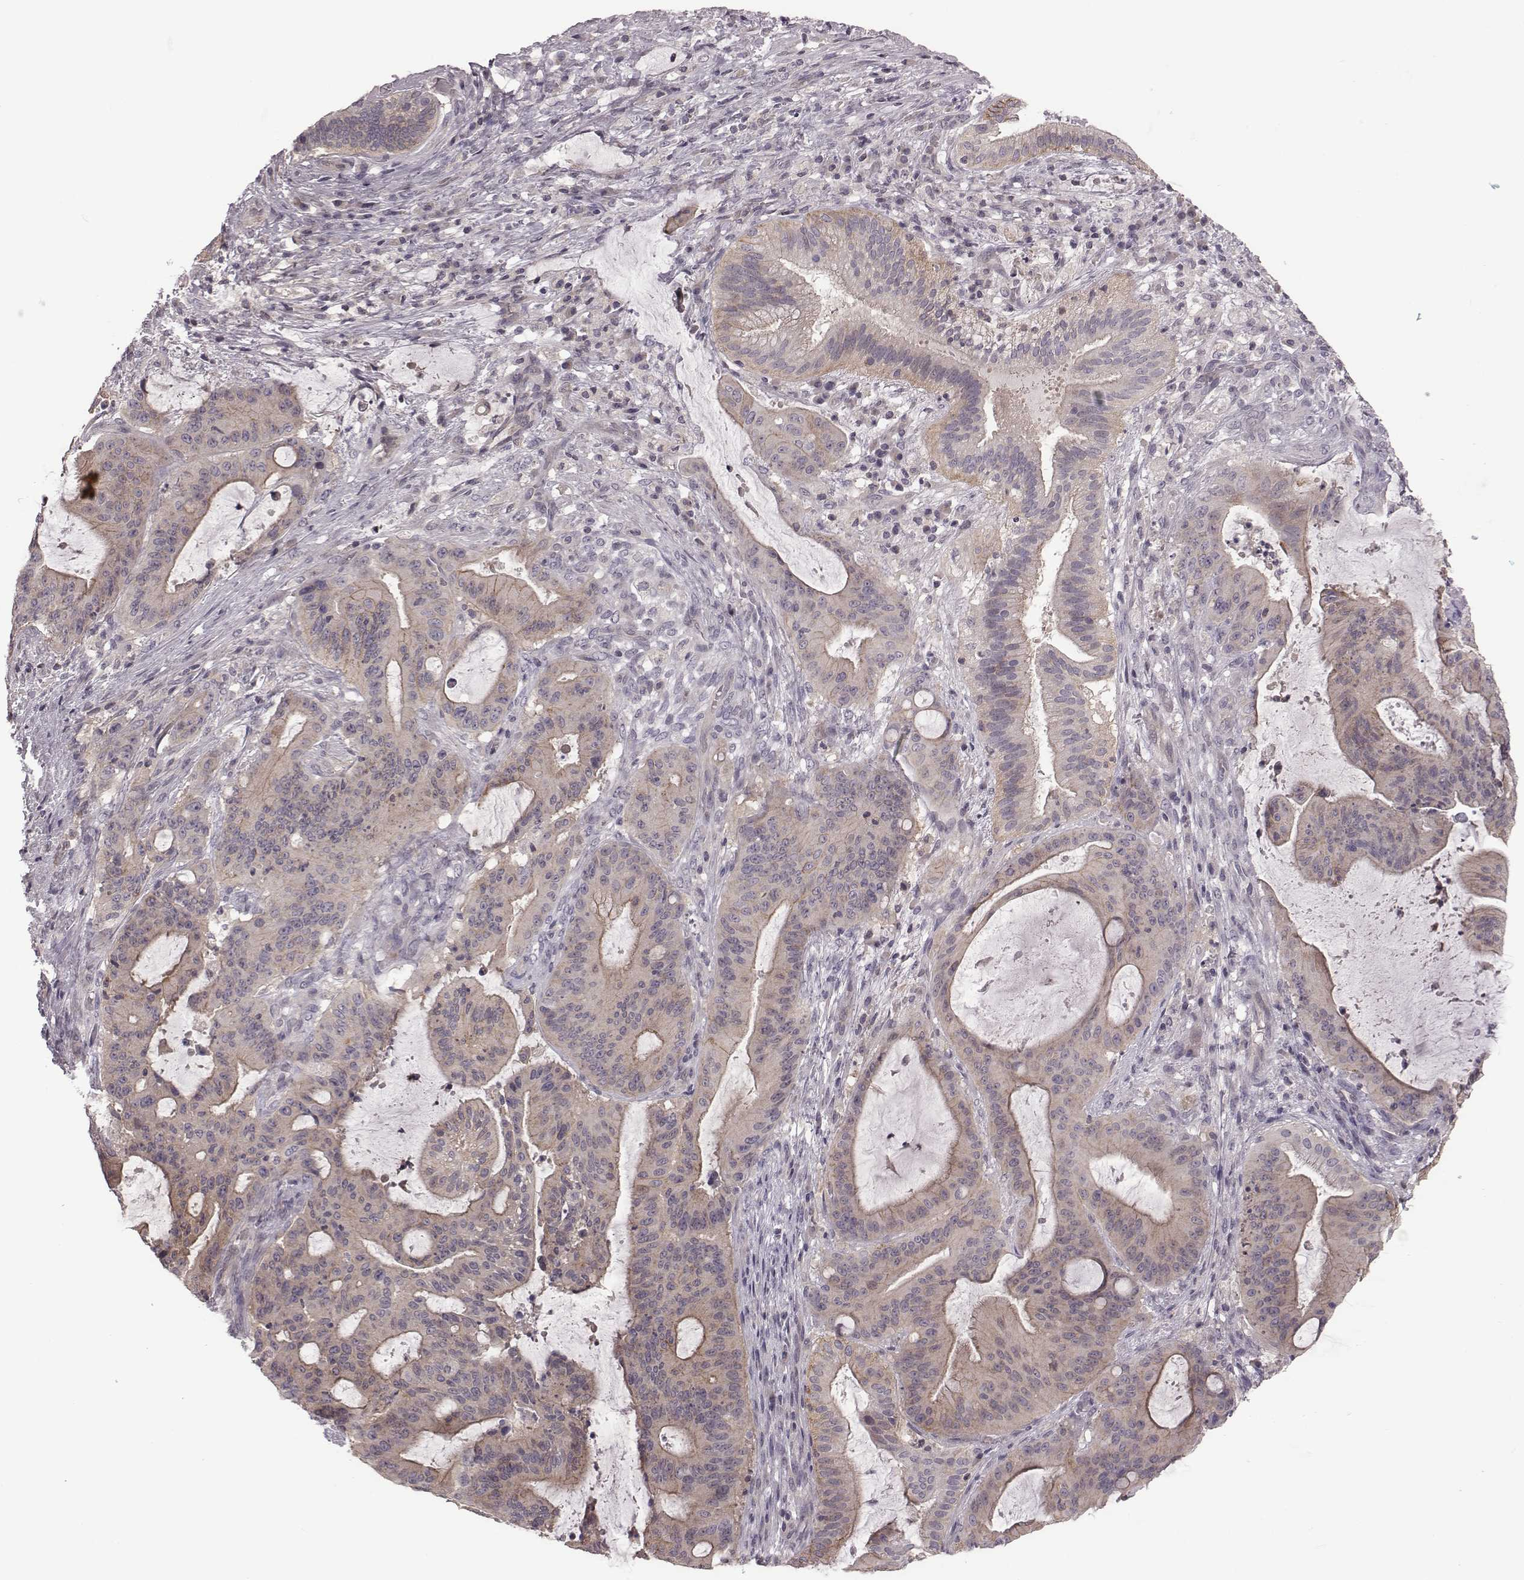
{"staining": {"intensity": "weak", "quantity": ">75%", "location": "cytoplasmic/membranous"}, "tissue": "liver cancer", "cell_type": "Tumor cells", "image_type": "cancer", "snomed": [{"axis": "morphology", "description": "Cholangiocarcinoma"}, {"axis": "topography", "description": "Liver"}], "caption": "Immunohistochemical staining of liver cholangiocarcinoma shows low levels of weak cytoplasmic/membranous protein positivity in about >75% of tumor cells. The protein of interest is shown in brown color, while the nuclei are stained blue.", "gene": "BICDL1", "patient": {"sex": "female", "age": 73}}